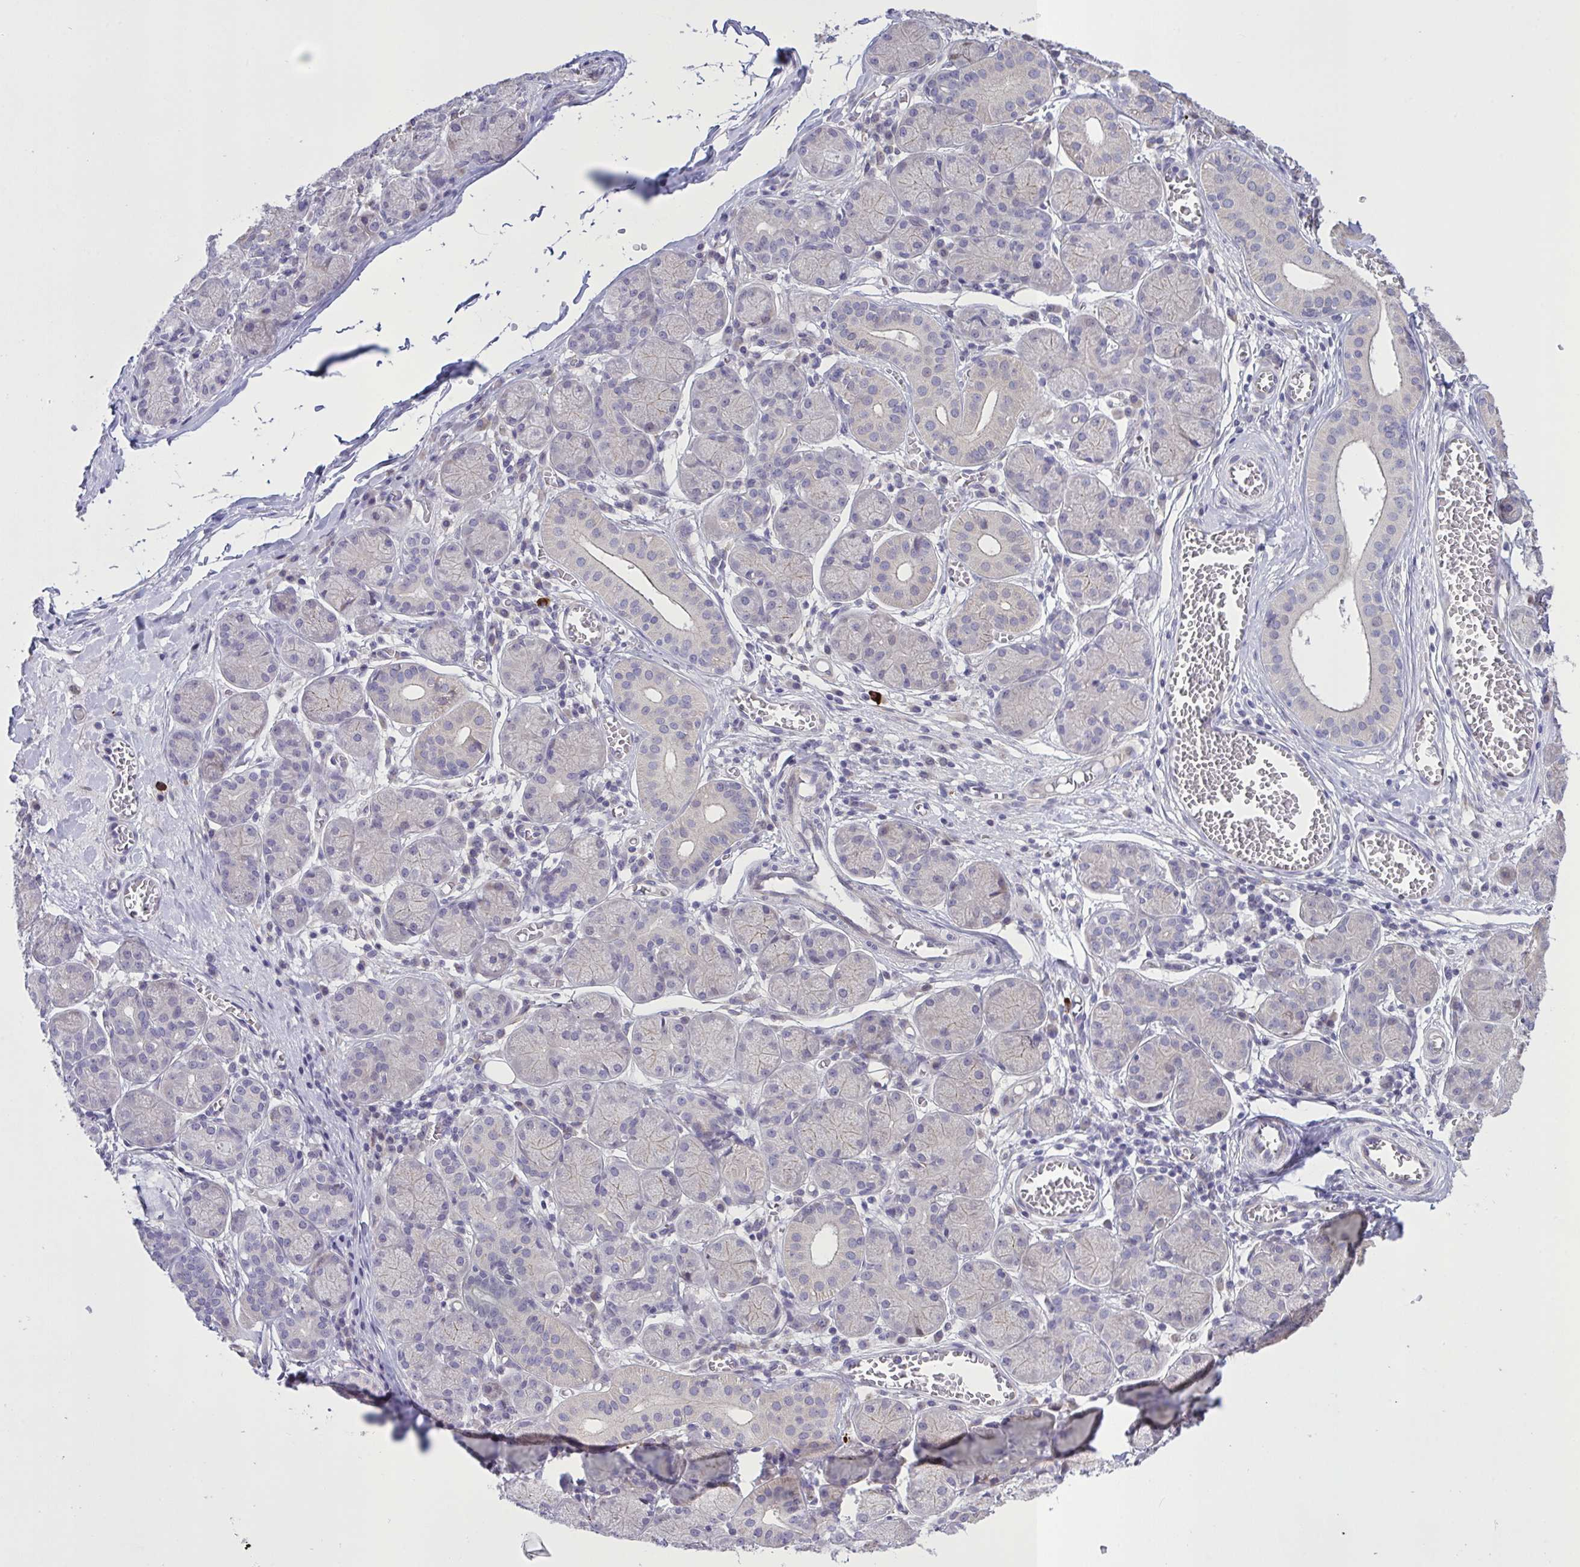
{"staining": {"intensity": "weak", "quantity": "<25%", "location": "cytoplasmic/membranous"}, "tissue": "salivary gland", "cell_type": "Glandular cells", "image_type": "normal", "snomed": [{"axis": "morphology", "description": "Normal tissue, NOS"}, {"axis": "topography", "description": "Salivary gland"}], "caption": "DAB (3,3'-diaminobenzidine) immunohistochemical staining of normal human salivary gland displays no significant expression in glandular cells. The staining was performed using DAB to visualize the protein expression in brown, while the nuclei were stained in blue with hematoxylin (Magnification: 20x).", "gene": "MRGPRX2", "patient": {"sex": "female", "age": 24}}